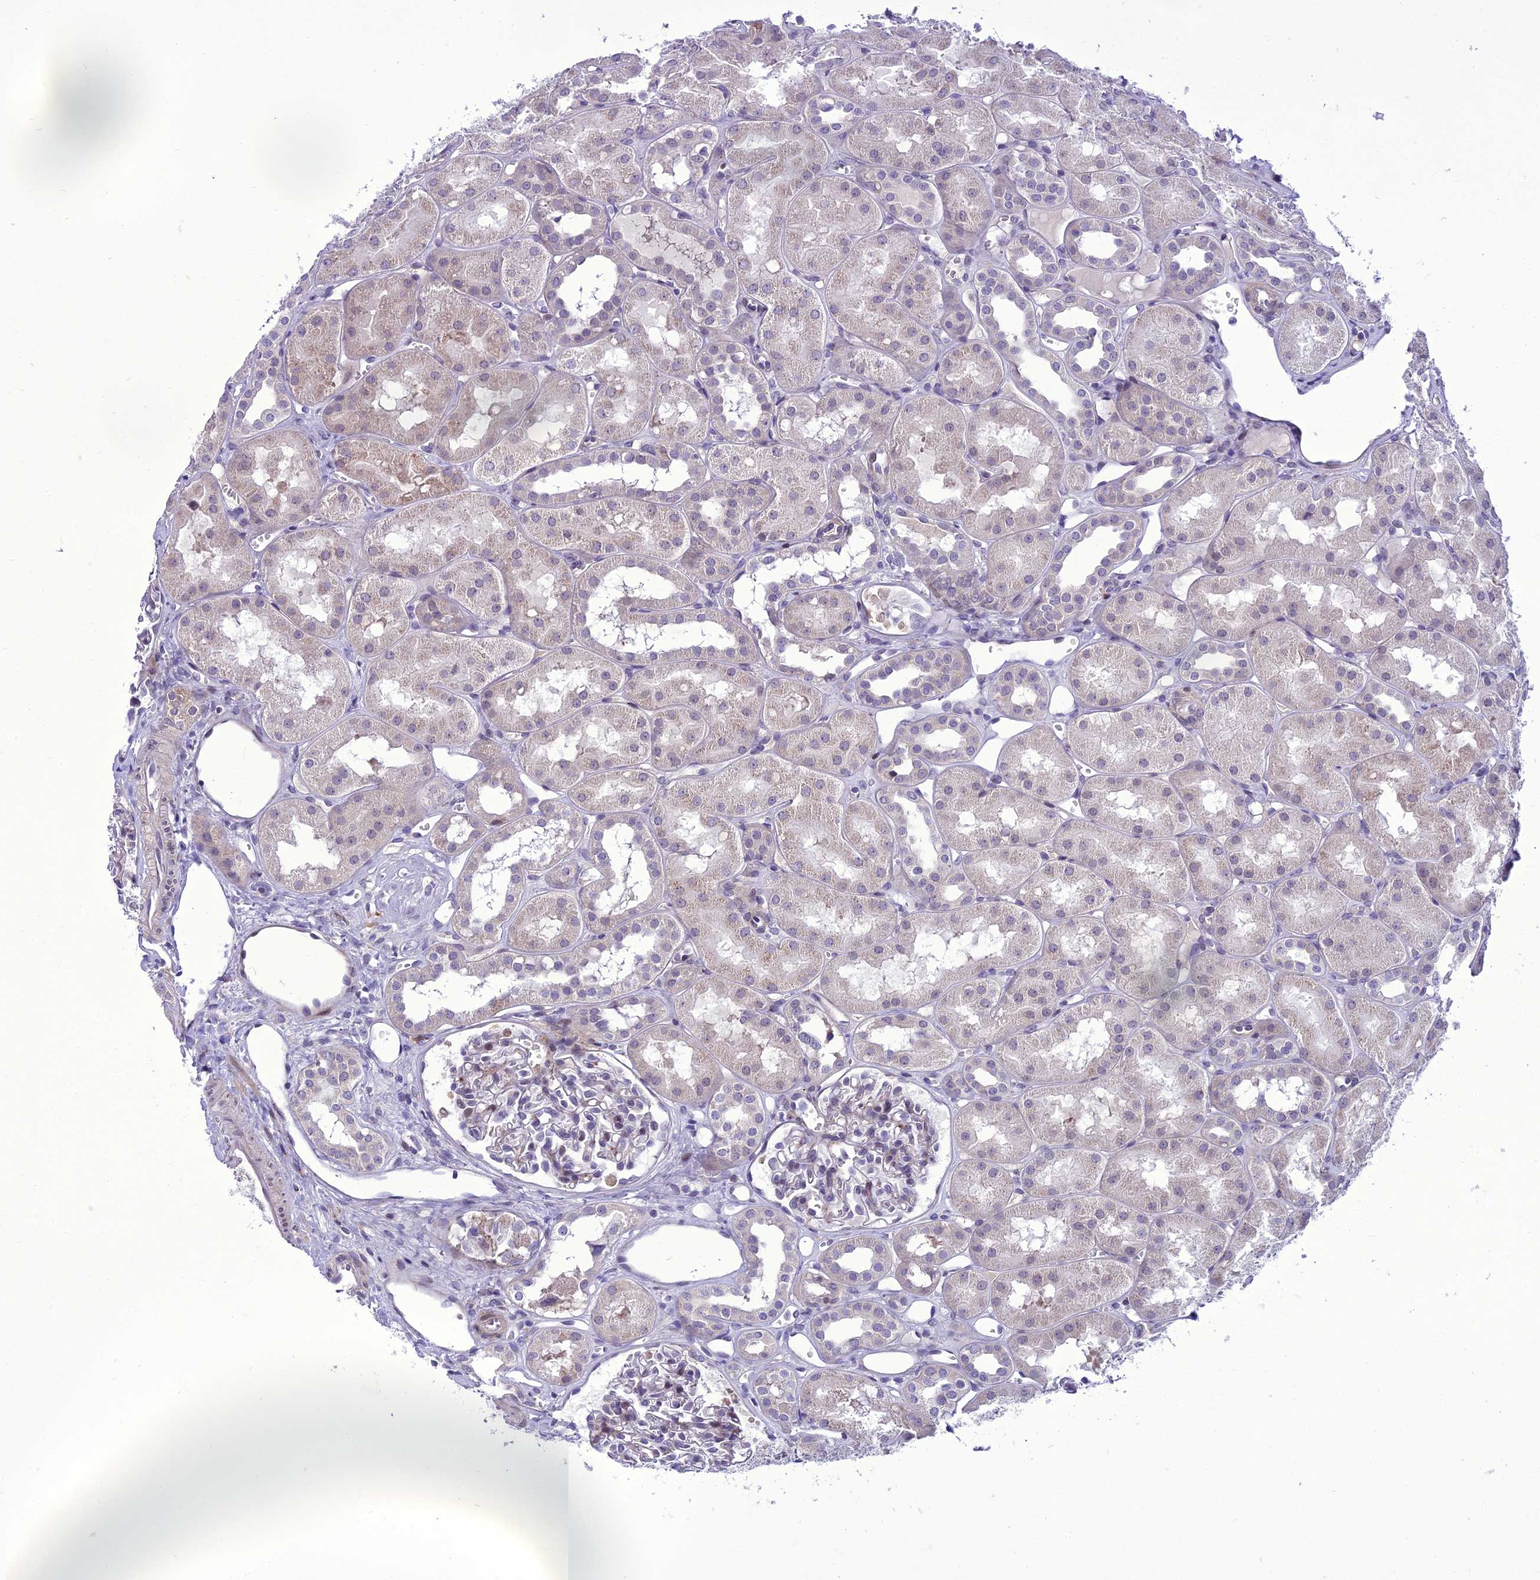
{"staining": {"intensity": "moderate", "quantity": "<25%", "location": "nuclear"}, "tissue": "kidney", "cell_type": "Cells in glomeruli", "image_type": "normal", "snomed": [{"axis": "morphology", "description": "Normal tissue, NOS"}, {"axis": "topography", "description": "Kidney"}], "caption": "A brown stain highlights moderate nuclear staining of a protein in cells in glomeruli of normal human kidney.", "gene": "NEURL2", "patient": {"sex": "male", "age": 16}}